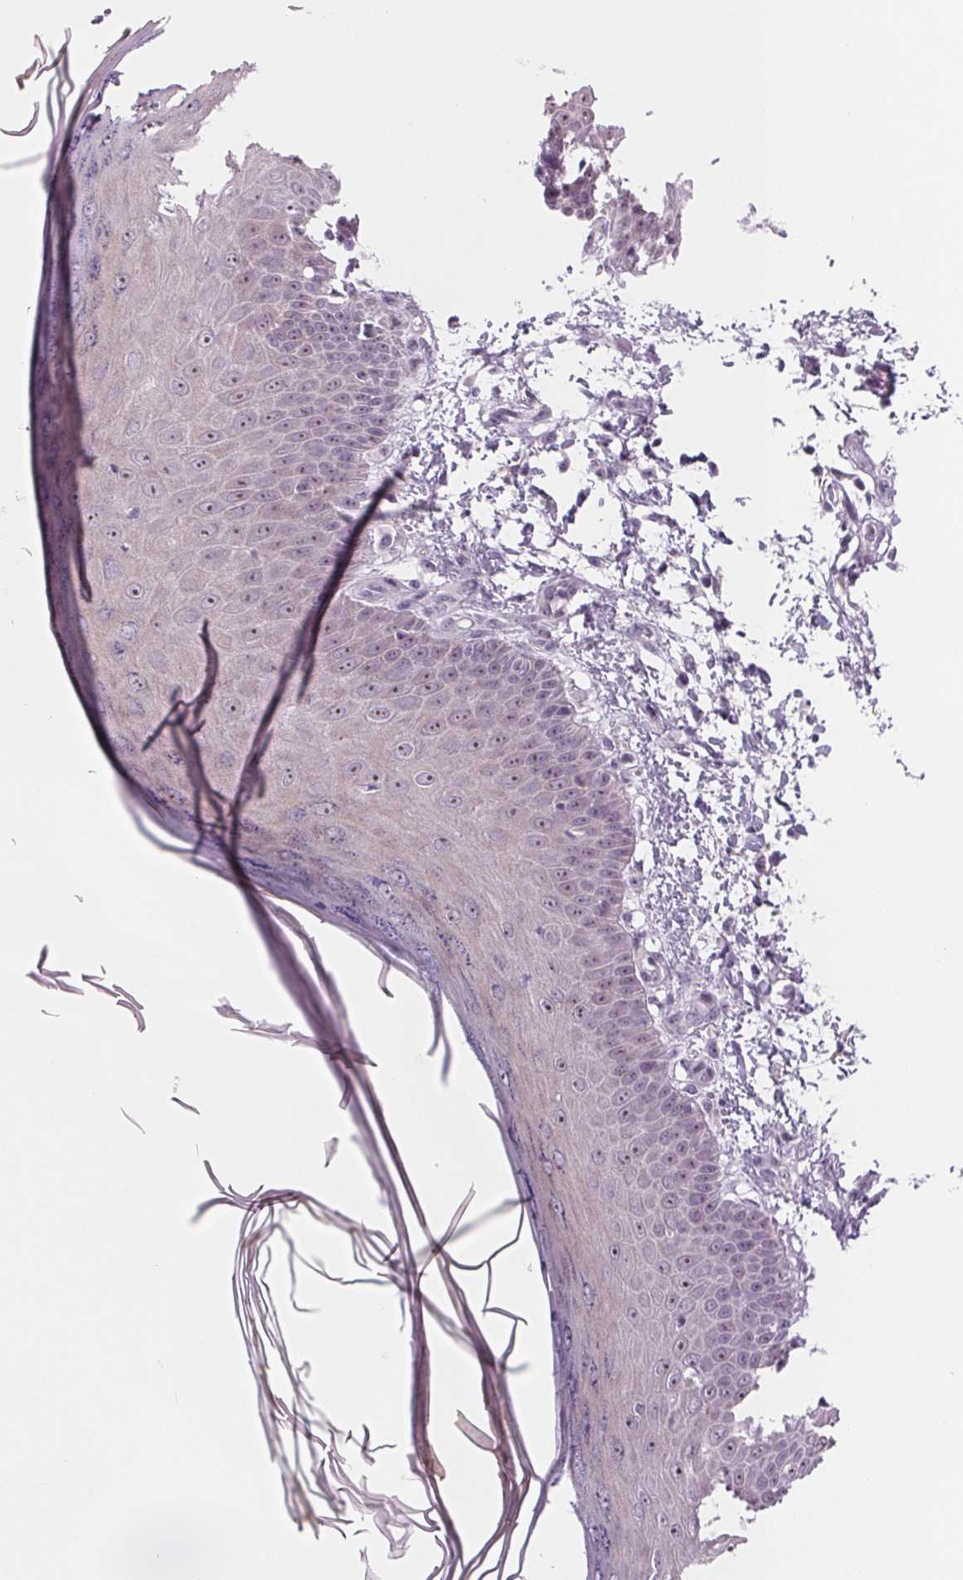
{"staining": {"intensity": "negative", "quantity": "none", "location": "none"}, "tissue": "skin", "cell_type": "Fibroblasts", "image_type": "normal", "snomed": [{"axis": "morphology", "description": "Normal tissue, NOS"}, {"axis": "topography", "description": "Skin"}], "caption": "Skin stained for a protein using immunohistochemistry (IHC) reveals no staining fibroblasts.", "gene": "DNTTIP2", "patient": {"sex": "female", "age": 62}}